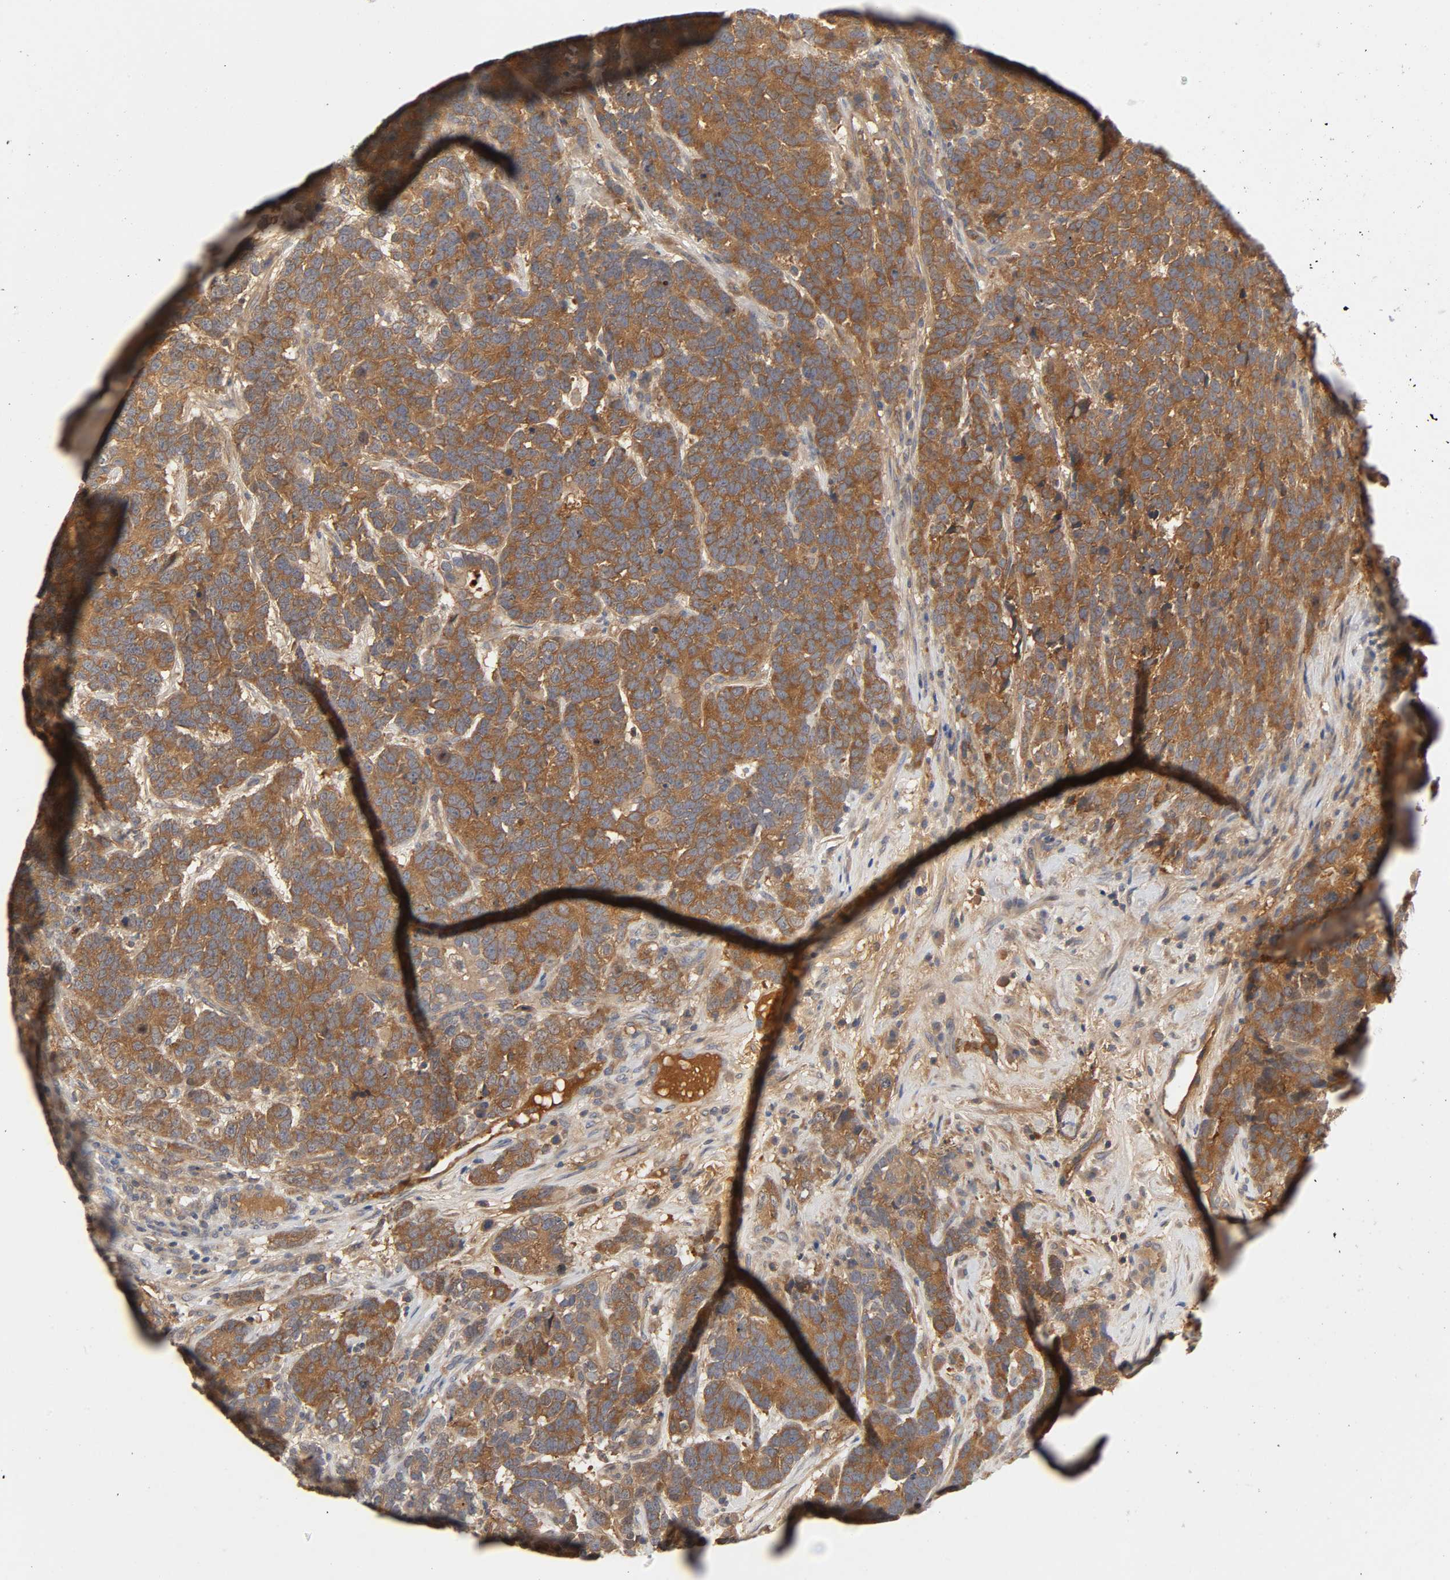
{"staining": {"intensity": "moderate", "quantity": ">75%", "location": "cytoplasmic/membranous"}, "tissue": "testis cancer", "cell_type": "Tumor cells", "image_type": "cancer", "snomed": [{"axis": "morphology", "description": "Carcinoma, Embryonal, NOS"}, {"axis": "topography", "description": "Testis"}], "caption": "This is an image of IHC staining of testis embryonal carcinoma, which shows moderate positivity in the cytoplasmic/membranous of tumor cells.", "gene": "CPB2", "patient": {"sex": "male", "age": 26}}